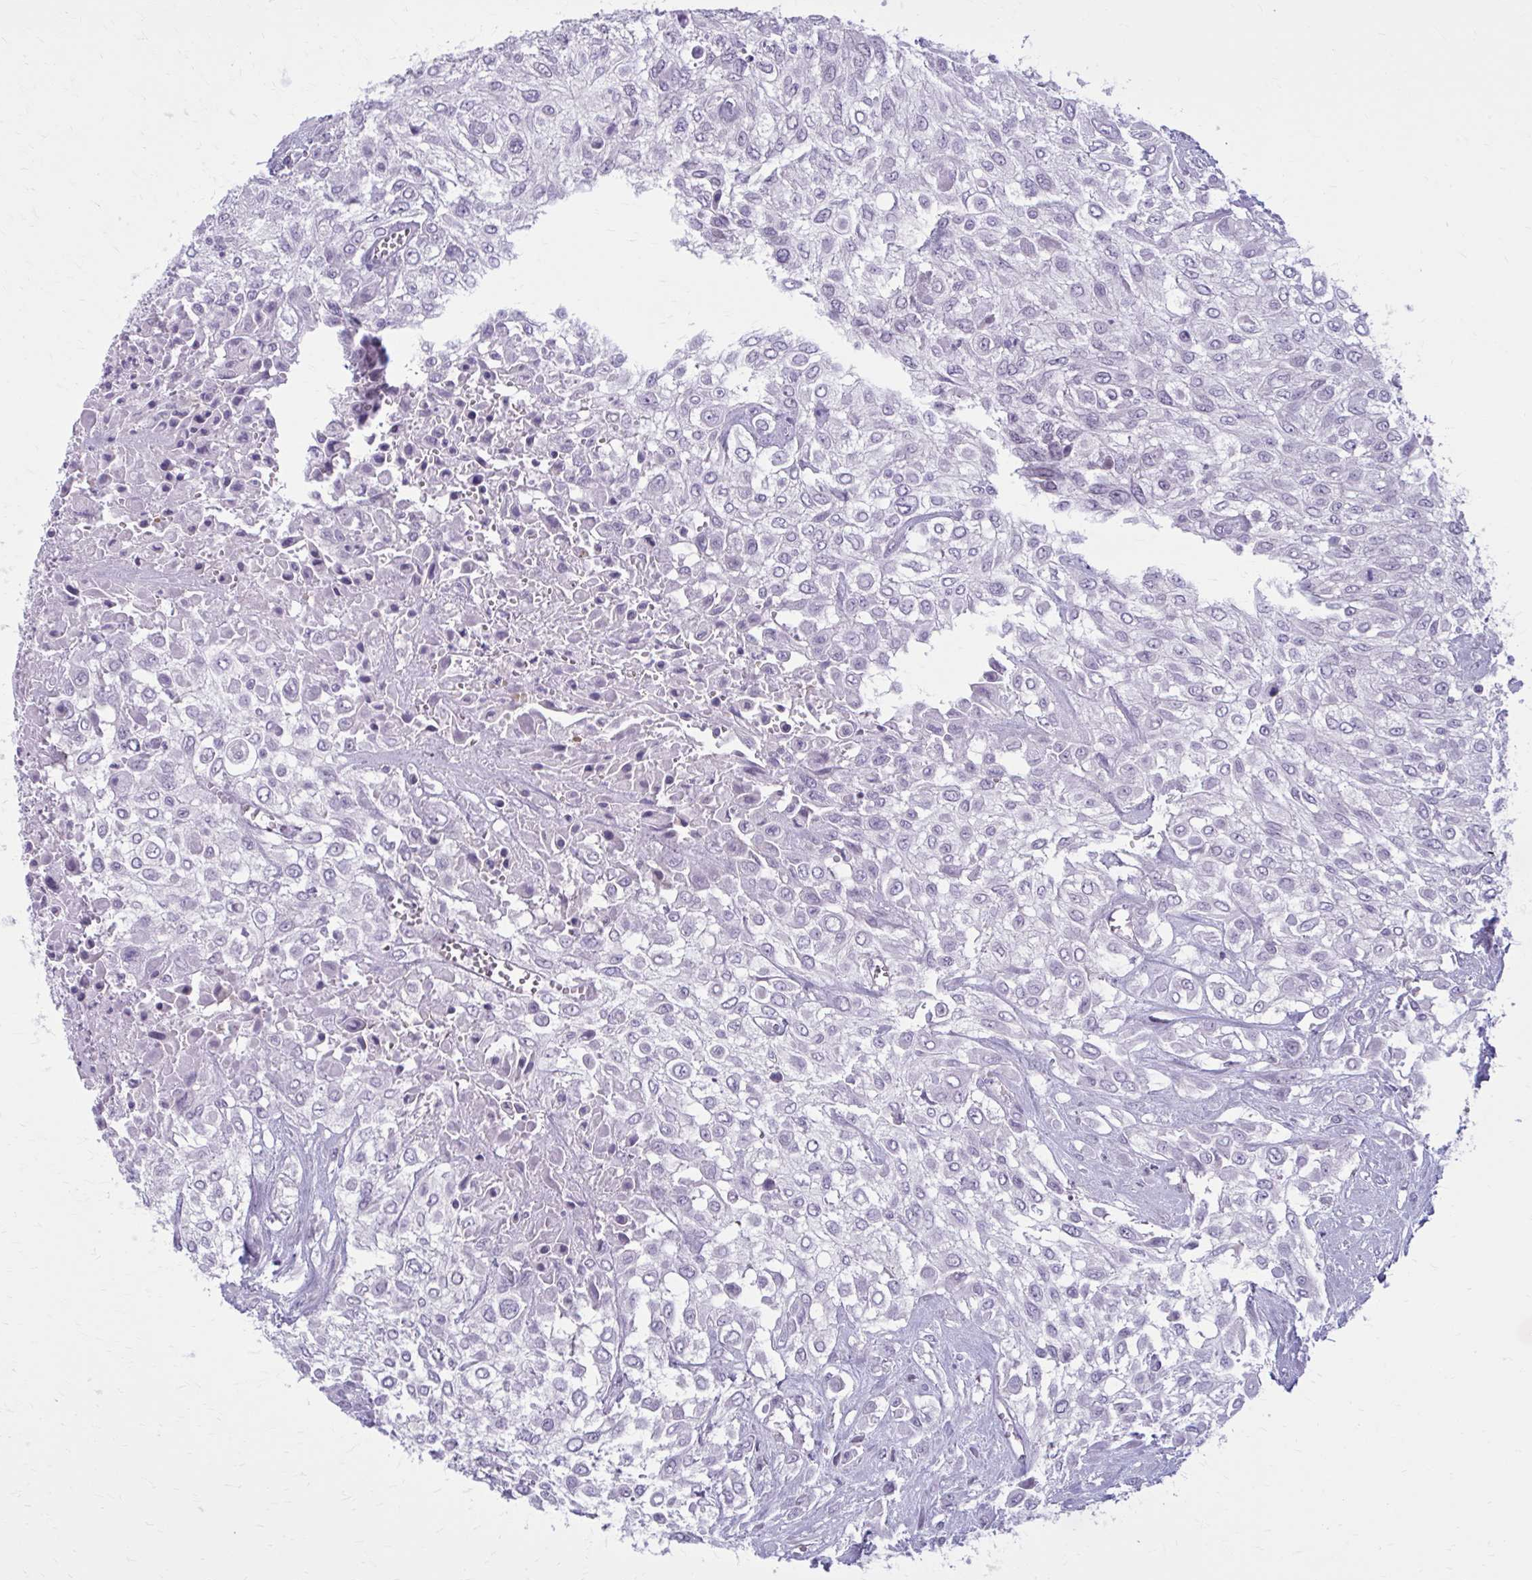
{"staining": {"intensity": "negative", "quantity": "none", "location": "none"}, "tissue": "urothelial cancer", "cell_type": "Tumor cells", "image_type": "cancer", "snomed": [{"axis": "morphology", "description": "Urothelial carcinoma, High grade"}, {"axis": "topography", "description": "Urinary bladder"}], "caption": "Urothelial carcinoma (high-grade) stained for a protein using immunohistochemistry (IHC) reveals no staining tumor cells.", "gene": "CD38", "patient": {"sex": "male", "age": 57}}